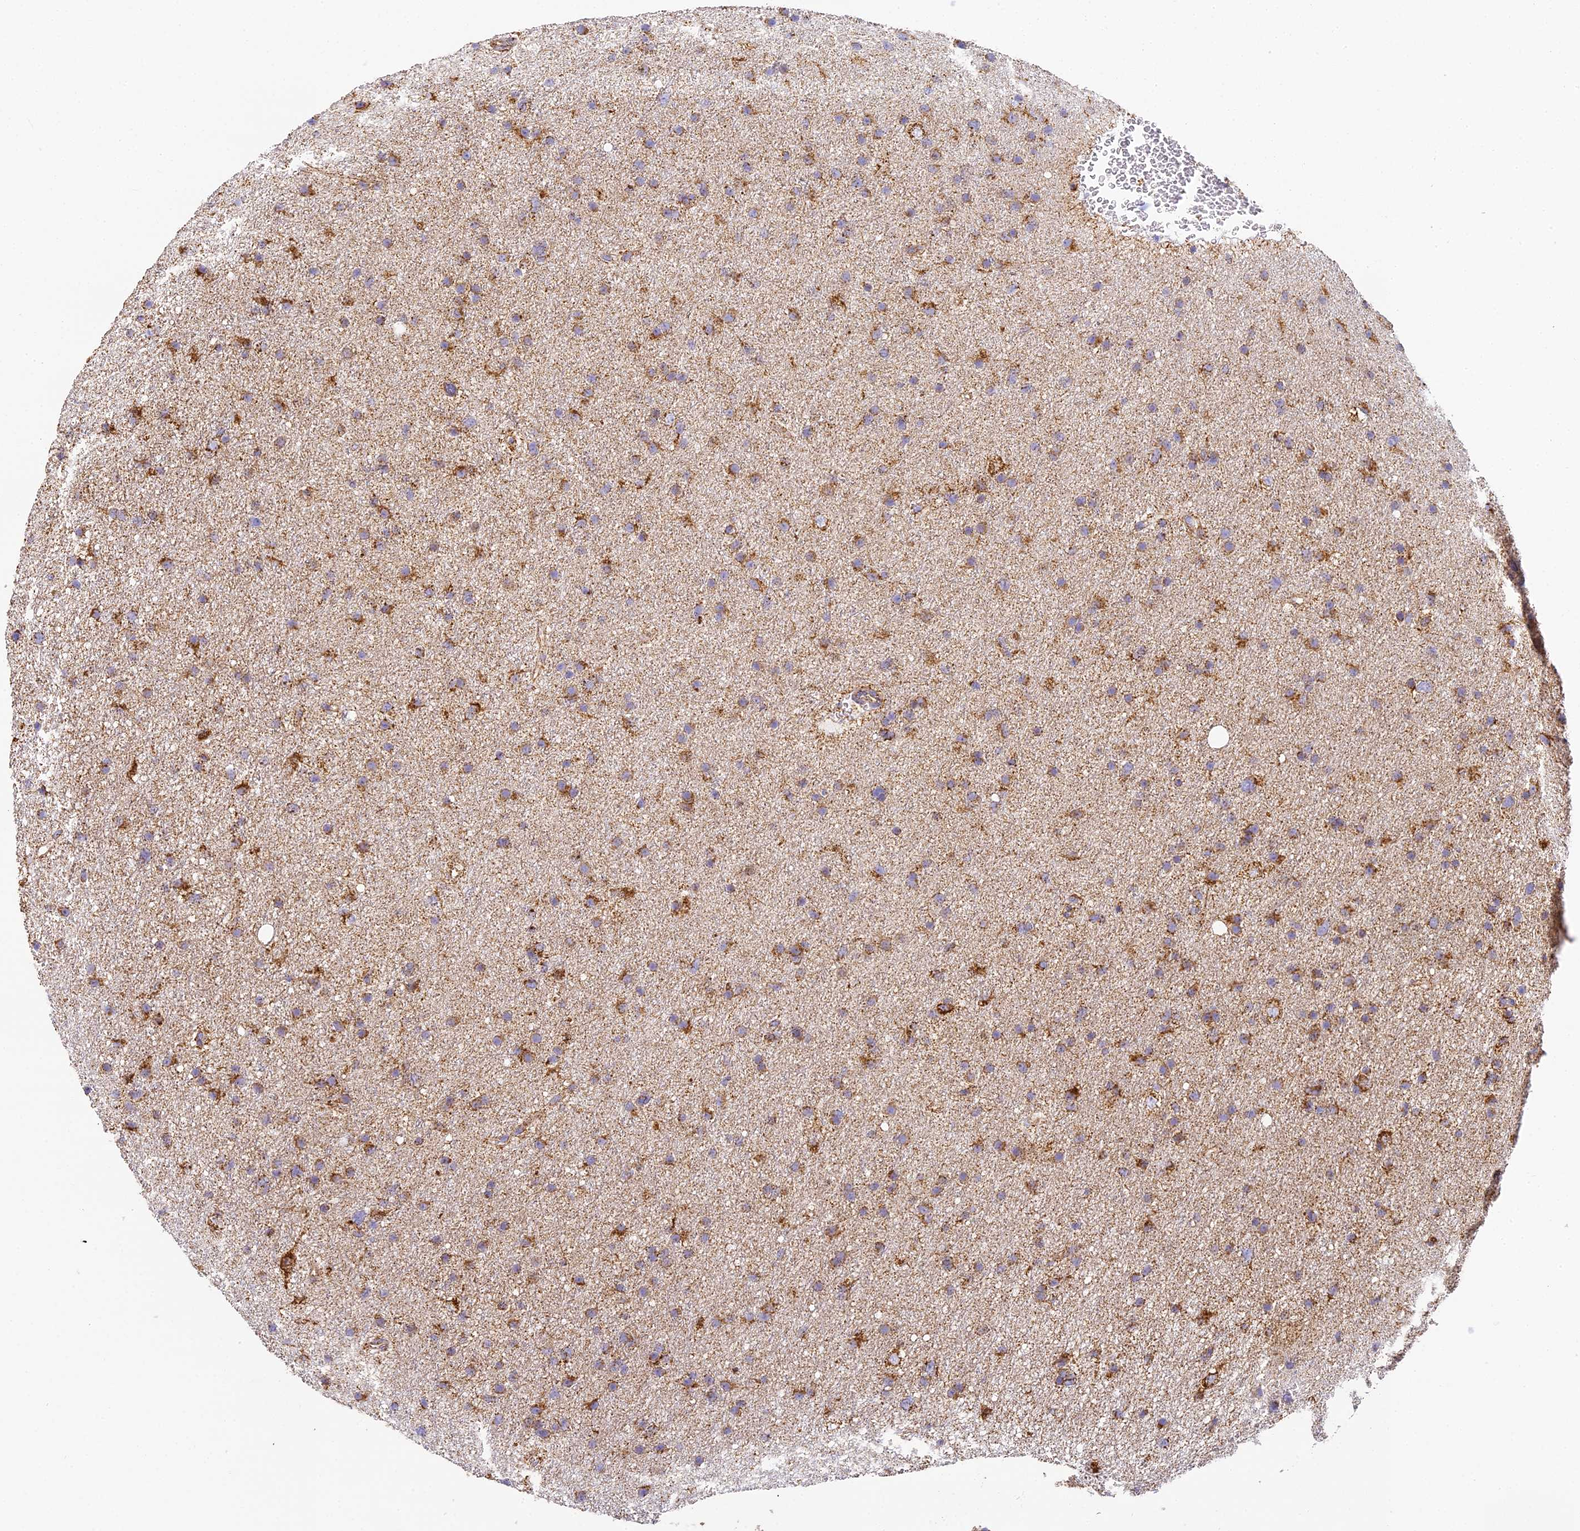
{"staining": {"intensity": "moderate", "quantity": ">75%", "location": "cytoplasmic/membranous"}, "tissue": "glioma", "cell_type": "Tumor cells", "image_type": "cancer", "snomed": [{"axis": "morphology", "description": "Glioma, malignant, Low grade"}, {"axis": "topography", "description": "Cerebral cortex"}], "caption": "A photomicrograph showing moderate cytoplasmic/membranous staining in about >75% of tumor cells in glioma, as visualized by brown immunohistochemical staining.", "gene": "STK17A", "patient": {"sex": "female", "age": 39}}